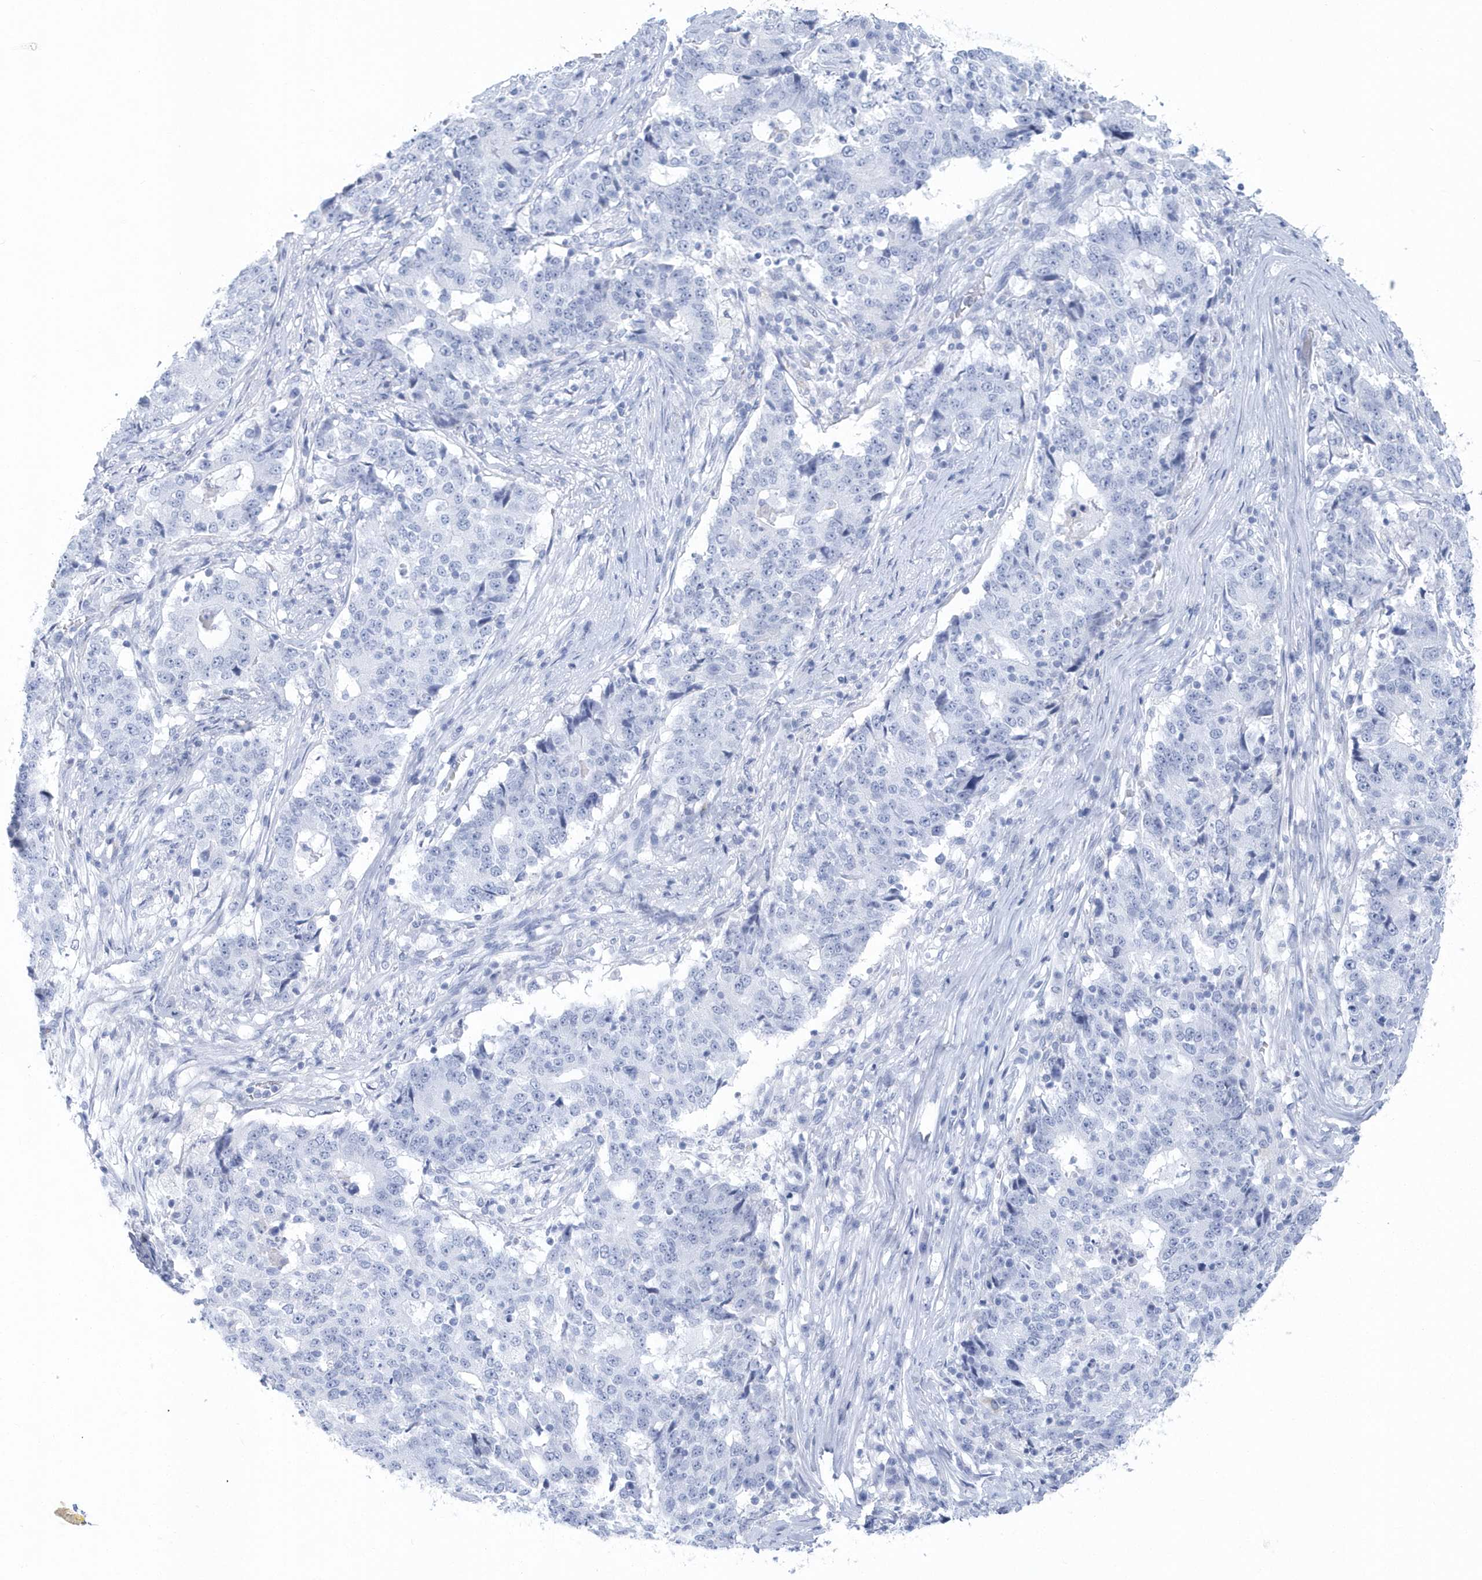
{"staining": {"intensity": "negative", "quantity": "none", "location": "none"}, "tissue": "stomach cancer", "cell_type": "Tumor cells", "image_type": "cancer", "snomed": [{"axis": "morphology", "description": "Adenocarcinoma, NOS"}, {"axis": "topography", "description": "Stomach"}], "caption": "Photomicrograph shows no significant protein positivity in tumor cells of adenocarcinoma (stomach).", "gene": "PTPRO", "patient": {"sex": "male", "age": 59}}